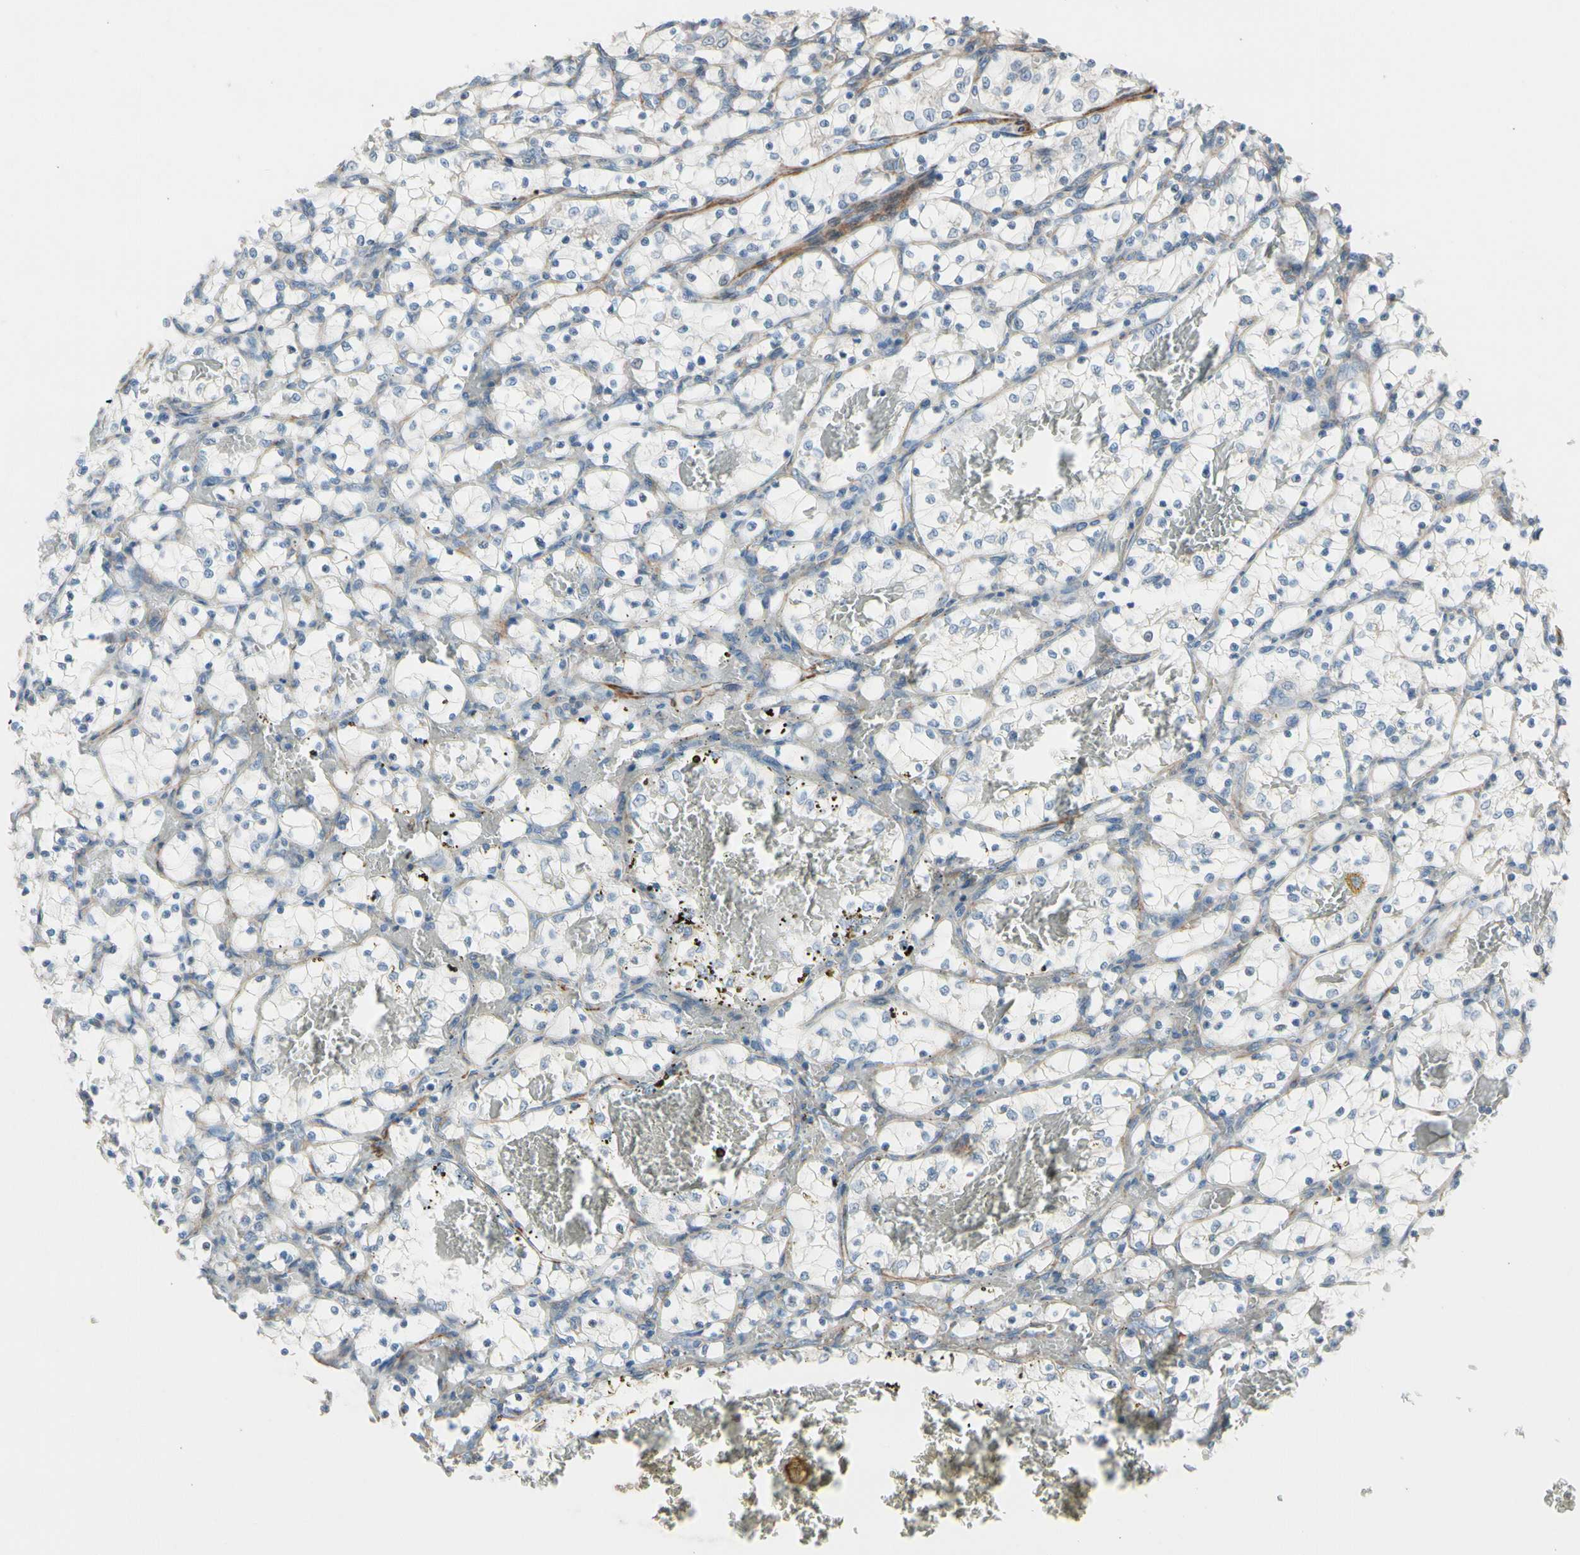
{"staining": {"intensity": "negative", "quantity": "none", "location": "none"}, "tissue": "renal cancer", "cell_type": "Tumor cells", "image_type": "cancer", "snomed": [{"axis": "morphology", "description": "Adenocarcinoma, NOS"}, {"axis": "topography", "description": "Kidney"}], "caption": "DAB (3,3'-diaminobenzidine) immunohistochemical staining of human adenocarcinoma (renal) reveals no significant positivity in tumor cells.", "gene": "TPM1", "patient": {"sex": "female", "age": 69}}